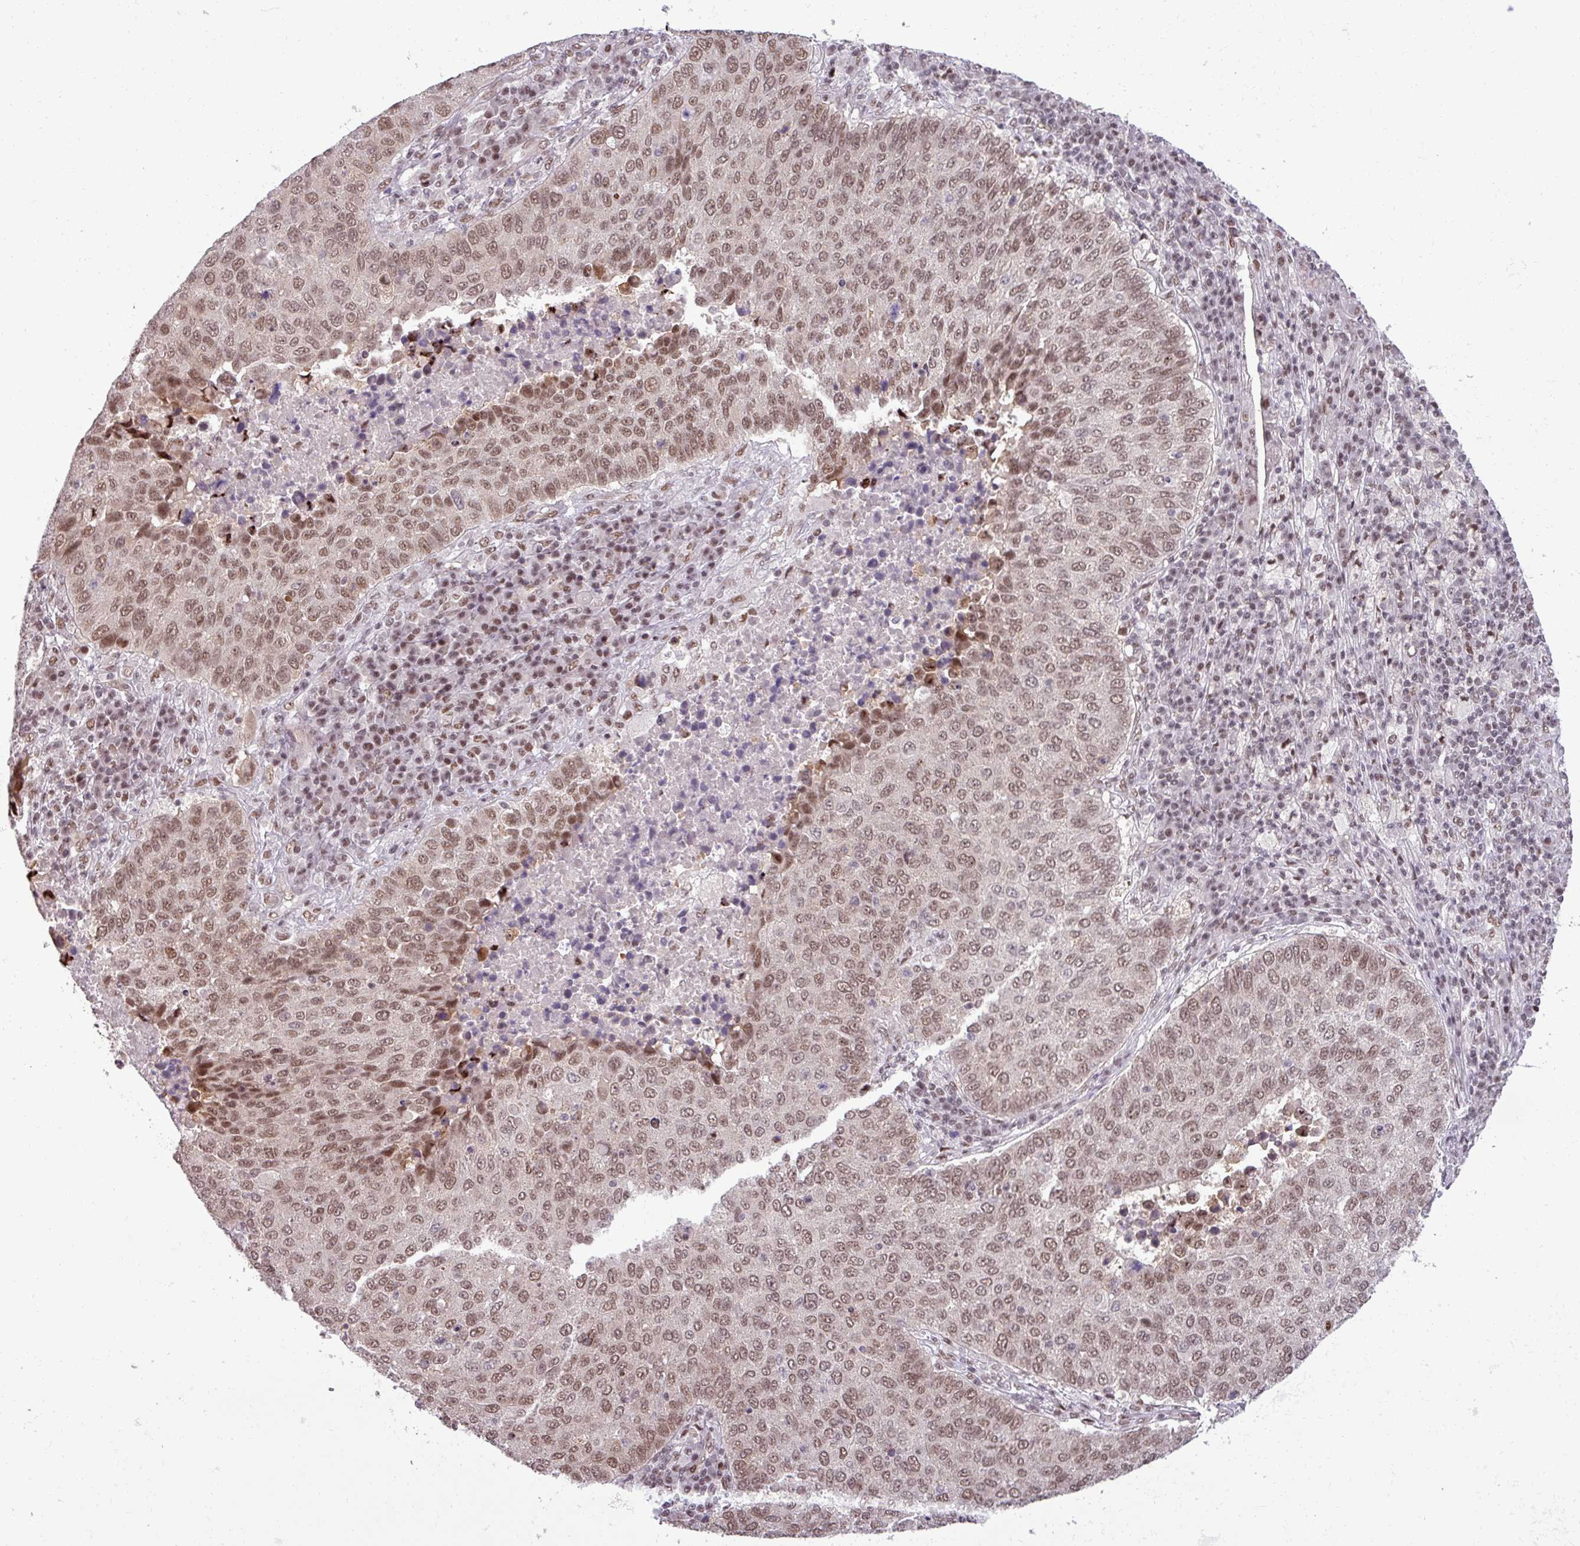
{"staining": {"intensity": "moderate", "quantity": ">75%", "location": "nuclear"}, "tissue": "lung cancer", "cell_type": "Tumor cells", "image_type": "cancer", "snomed": [{"axis": "morphology", "description": "Squamous cell carcinoma, NOS"}, {"axis": "topography", "description": "Lung"}], "caption": "Squamous cell carcinoma (lung) stained with immunohistochemistry (IHC) exhibits moderate nuclear expression in approximately >75% of tumor cells.", "gene": "PTPN20", "patient": {"sex": "male", "age": 73}}